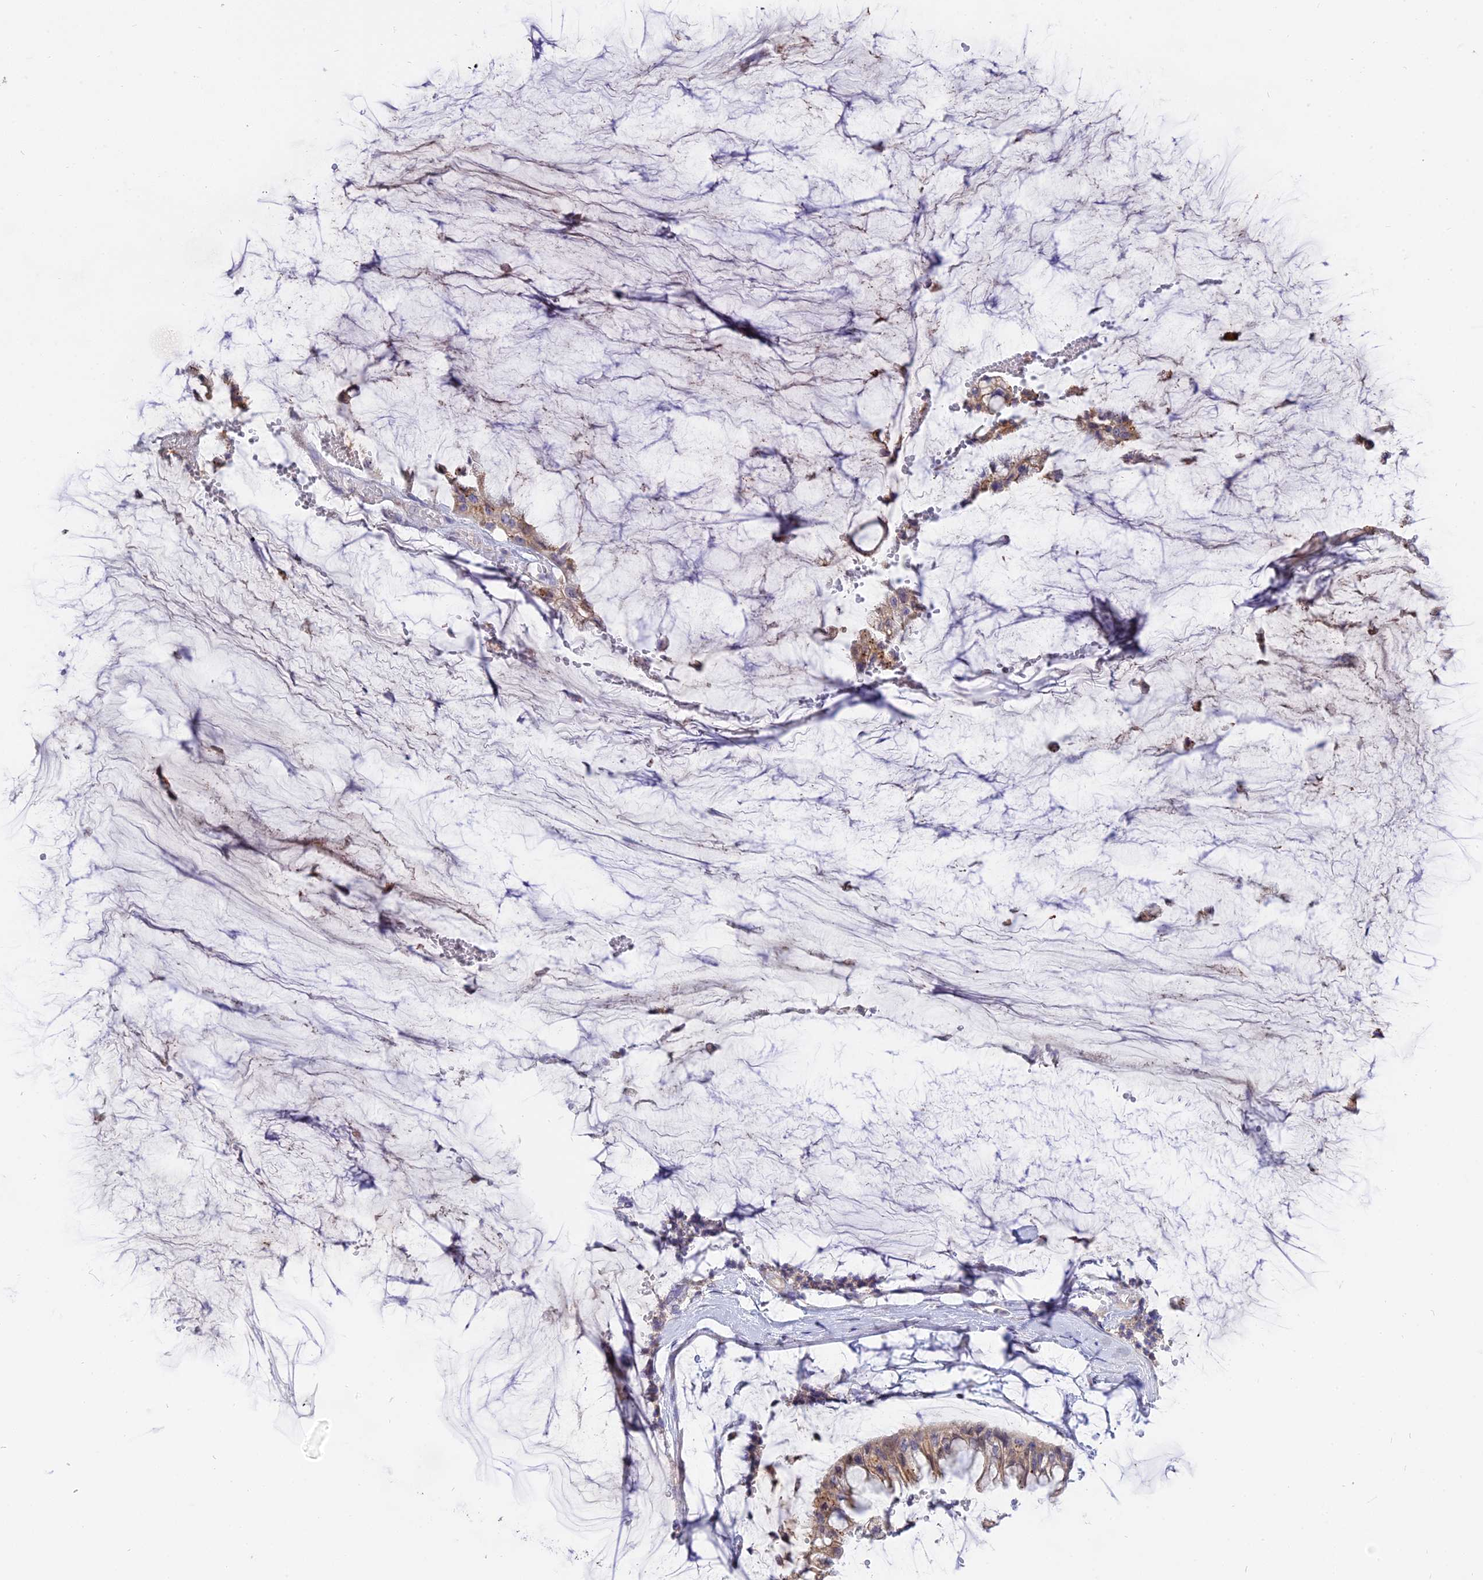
{"staining": {"intensity": "moderate", "quantity": ">75%", "location": "cytoplasmic/membranous"}, "tissue": "ovarian cancer", "cell_type": "Tumor cells", "image_type": "cancer", "snomed": [{"axis": "morphology", "description": "Cystadenocarcinoma, mucinous, NOS"}, {"axis": "topography", "description": "Ovary"}], "caption": "This photomicrograph shows mucinous cystadenocarcinoma (ovarian) stained with immunohistochemistry (IHC) to label a protein in brown. The cytoplasmic/membranous of tumor cells show moderate positivity for the protein. Nuclei are counter-stained blue.", "gene": "CENPV", "patient": {"sex": "female", "age": 39}}